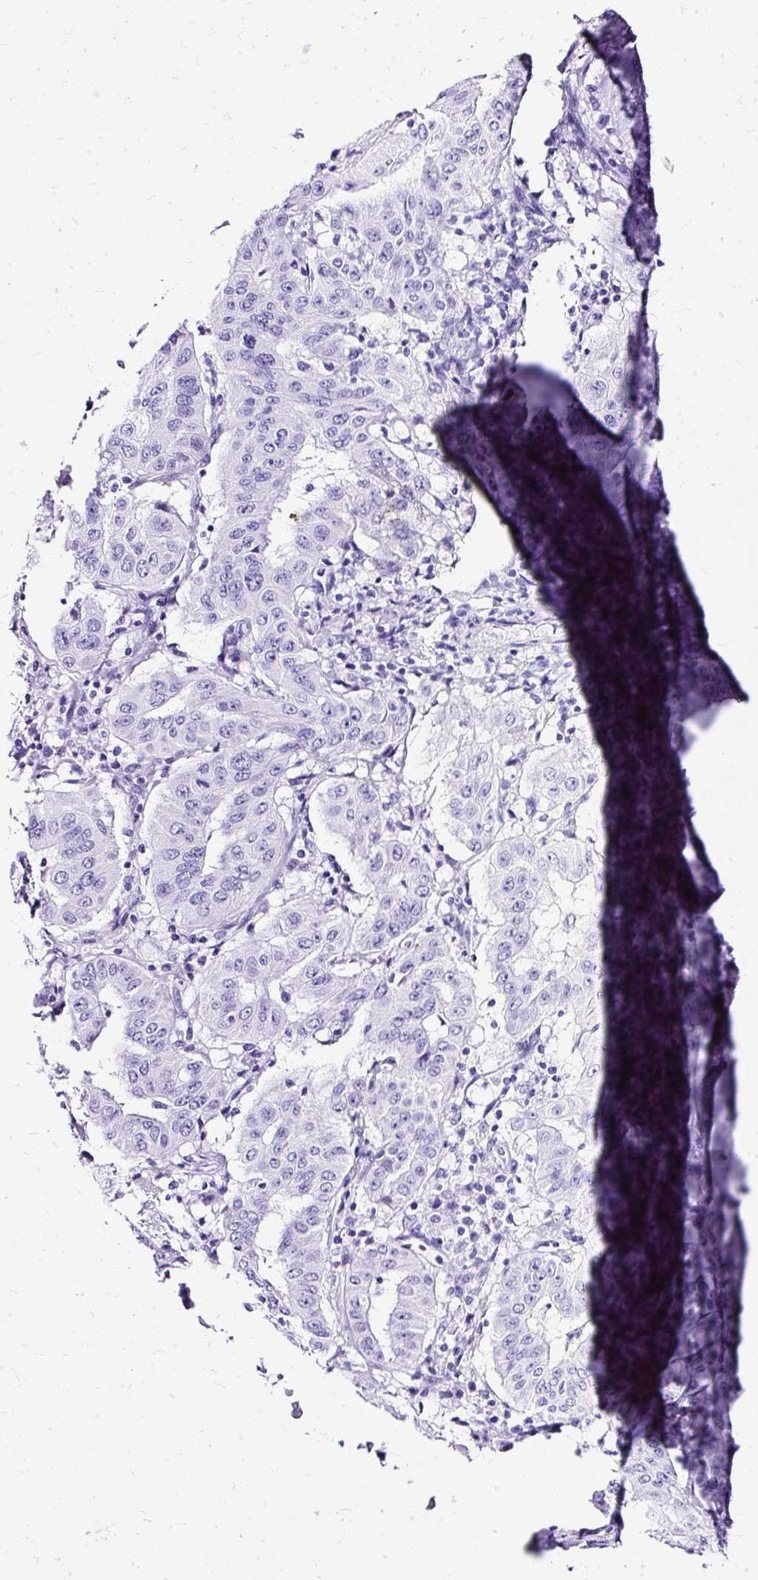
{"staining": {"intensity": "negative", "quantity": "none", "location": "none"}, "tissue": "pancreatic cancer", "cell_type": "Tumor cells", "image_type": "cancer", "snomed": [{"axis": "morphology", "description": "Adenocarcinoma, NOS"}, {"axis": "topography", "description": "Pancreas"}], "caption": "Immunohistochemistry histopathology image of human pancreatic cancer (adenocarcinoma) stained for a protein (brown), which displays no expression in tumor cells.", "gene": "SLC8A2", "patient": {"sex": "male", "age": 63}}